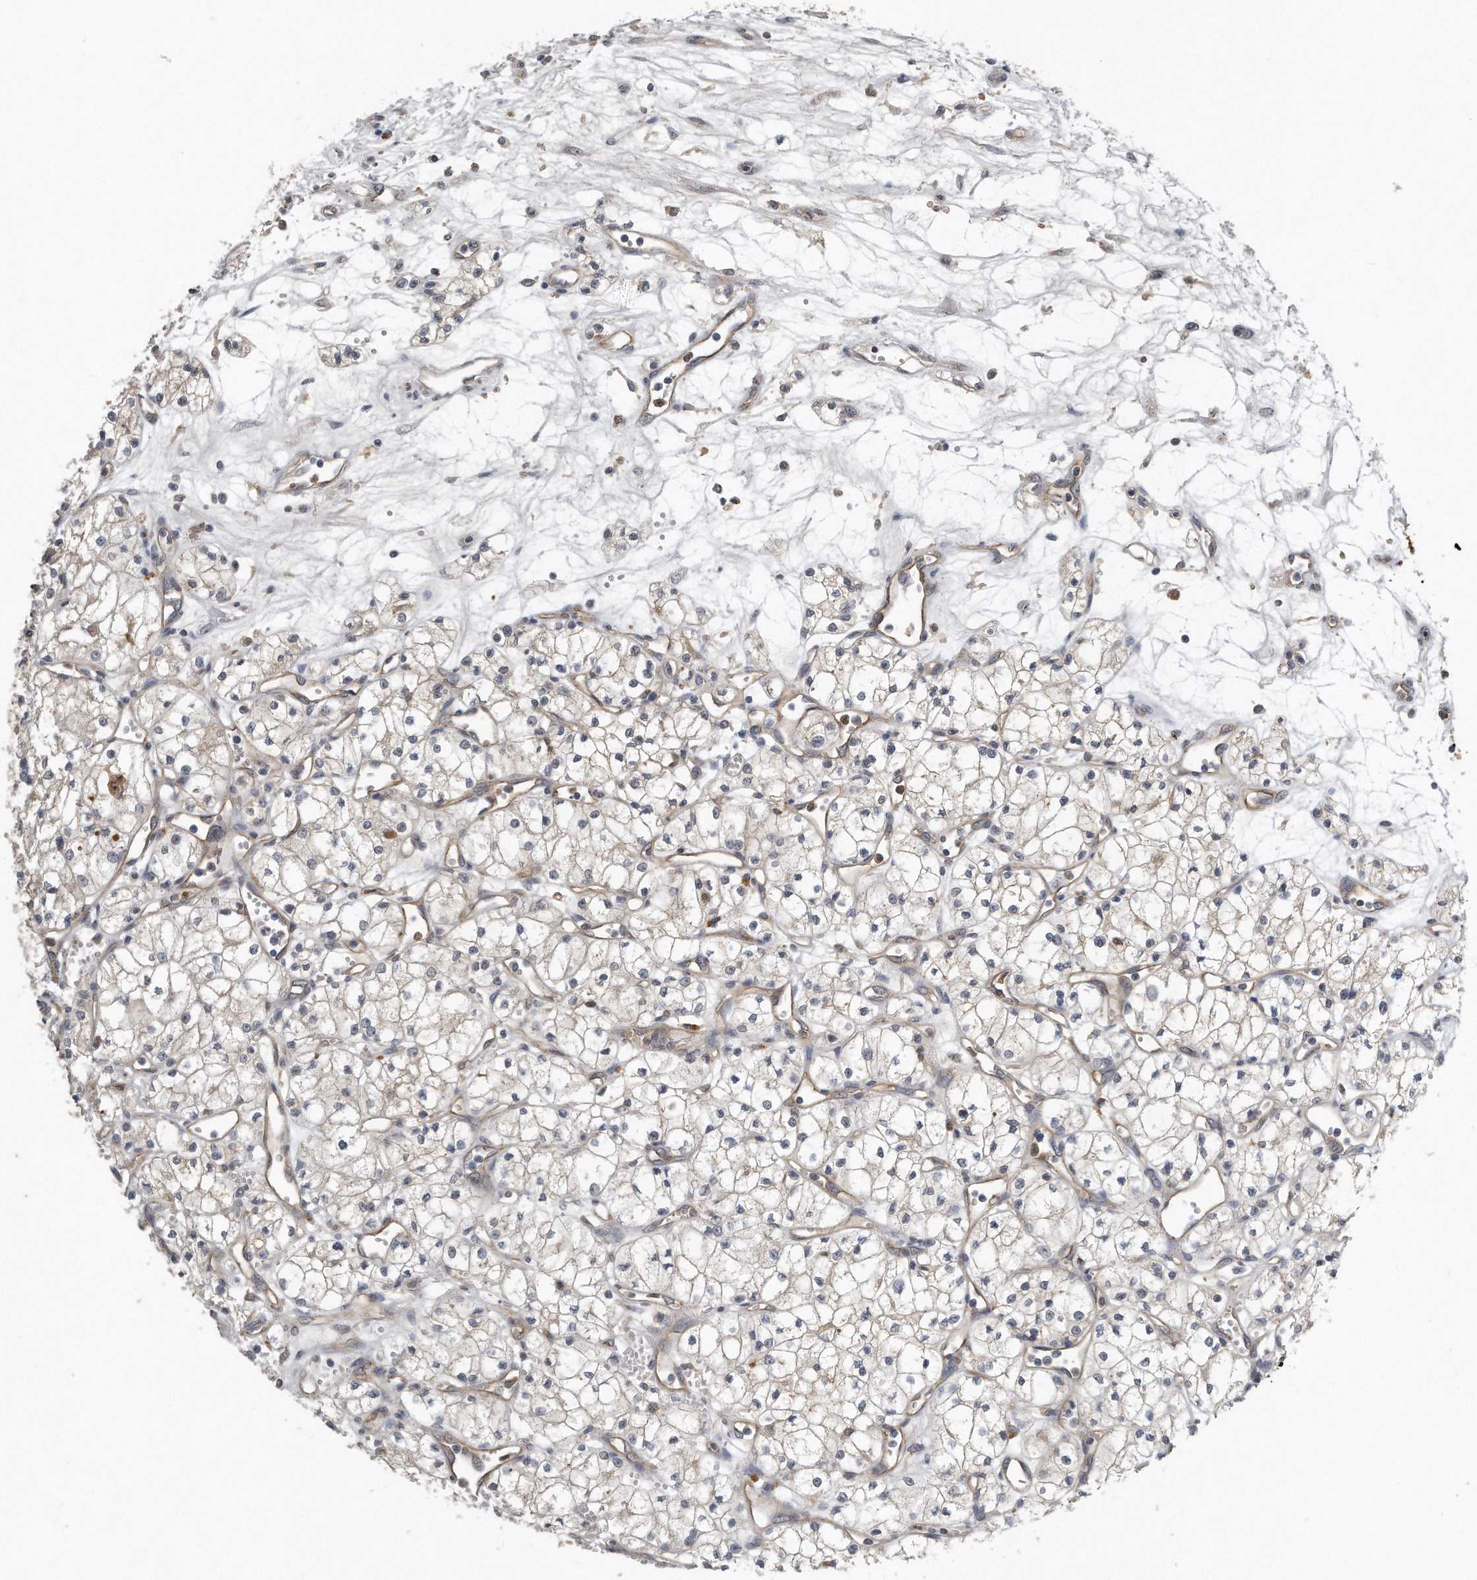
{"staining": {"intensity": "negative", "quantity": "none", "location": "none"}, "tissue": "renal cancer", "cell_type": "Tumor cells", "image_type": "cancer", "snomed": [{"axis": "morphology", "description": "Adenocarcinoma, NOS"}, {"axis": "topography", "description": "Kidney"}], "caption": "IHC histopathology image of human renal cancer stained for a protein (brown), which displays no staining in tumor cells. The staining was performed using DAB to visualize the protein expression in brown, while the nuclei were stained in blue with hematoxylin (Magnification: 20x).", "gene": "CAMK1", "patient": {"sex": "male", "age": 59}}